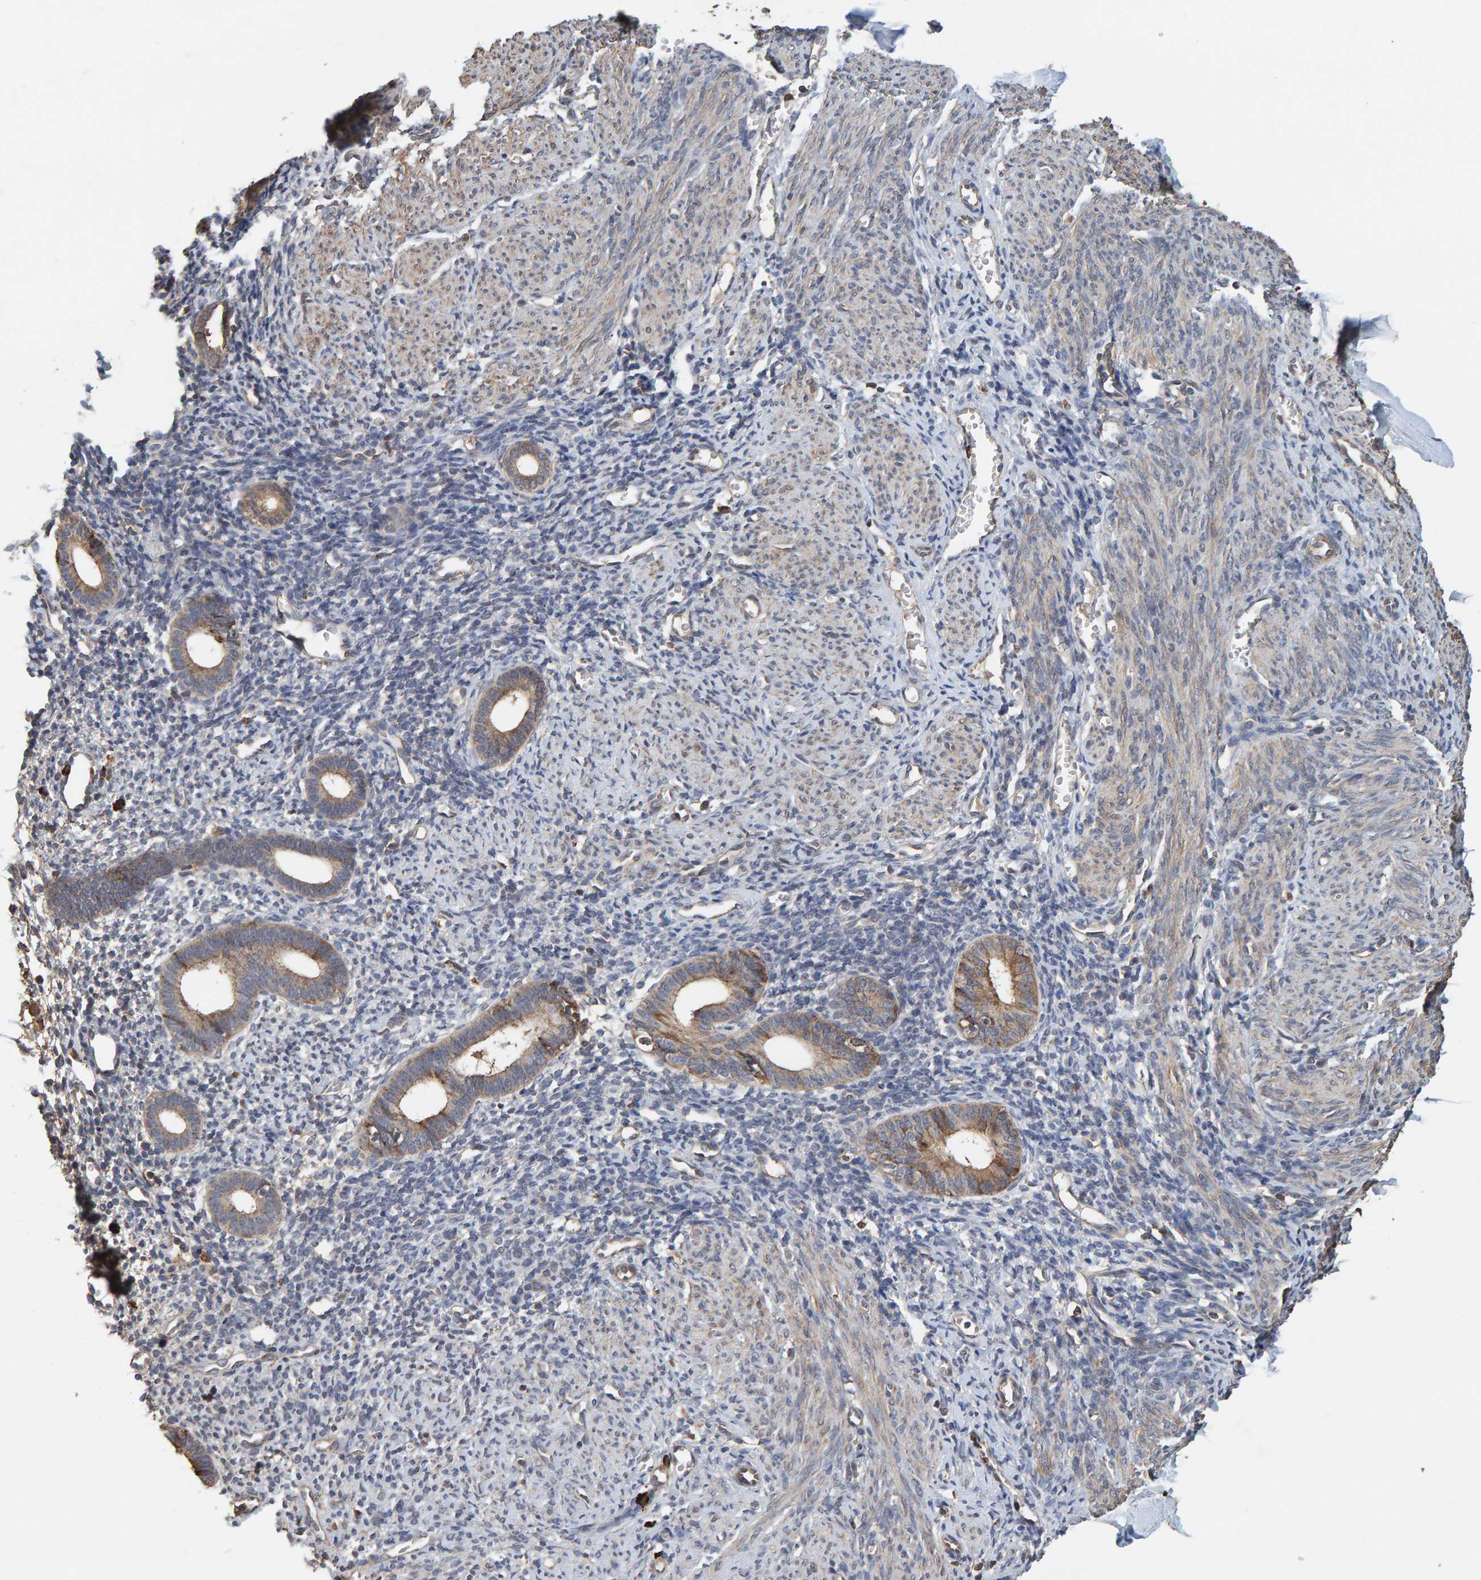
{"staining": {"intensity": "weak", "quantity": "25%-75%", "location": "cytoplasmic/membranous"}, "tissue": "endometrium", "cell_type": "Cells in endometrial stroma", "image_type": "normal", "snomed": [{"axis": "morphology", "description": "Normal tissue, NOS"}, {"axis": "morphology", "description": "Adenocarcinoma, NOS"}, {"axis": "topography", "description": "Endometrium"}], "caption": "Immunohistochemistry (DAB) staining of unremarkable endometrium reveals weak cytoplasmic/membranous protein expression in about 25%-75% of cells in endometrial stroma. The staining was performed using DAB, with brown indicating positive protein expression. Nuclei are stained blue with hematoxylin.", "gene": "PLA2G3", "patient": {"sex": "female", "age": 57}}